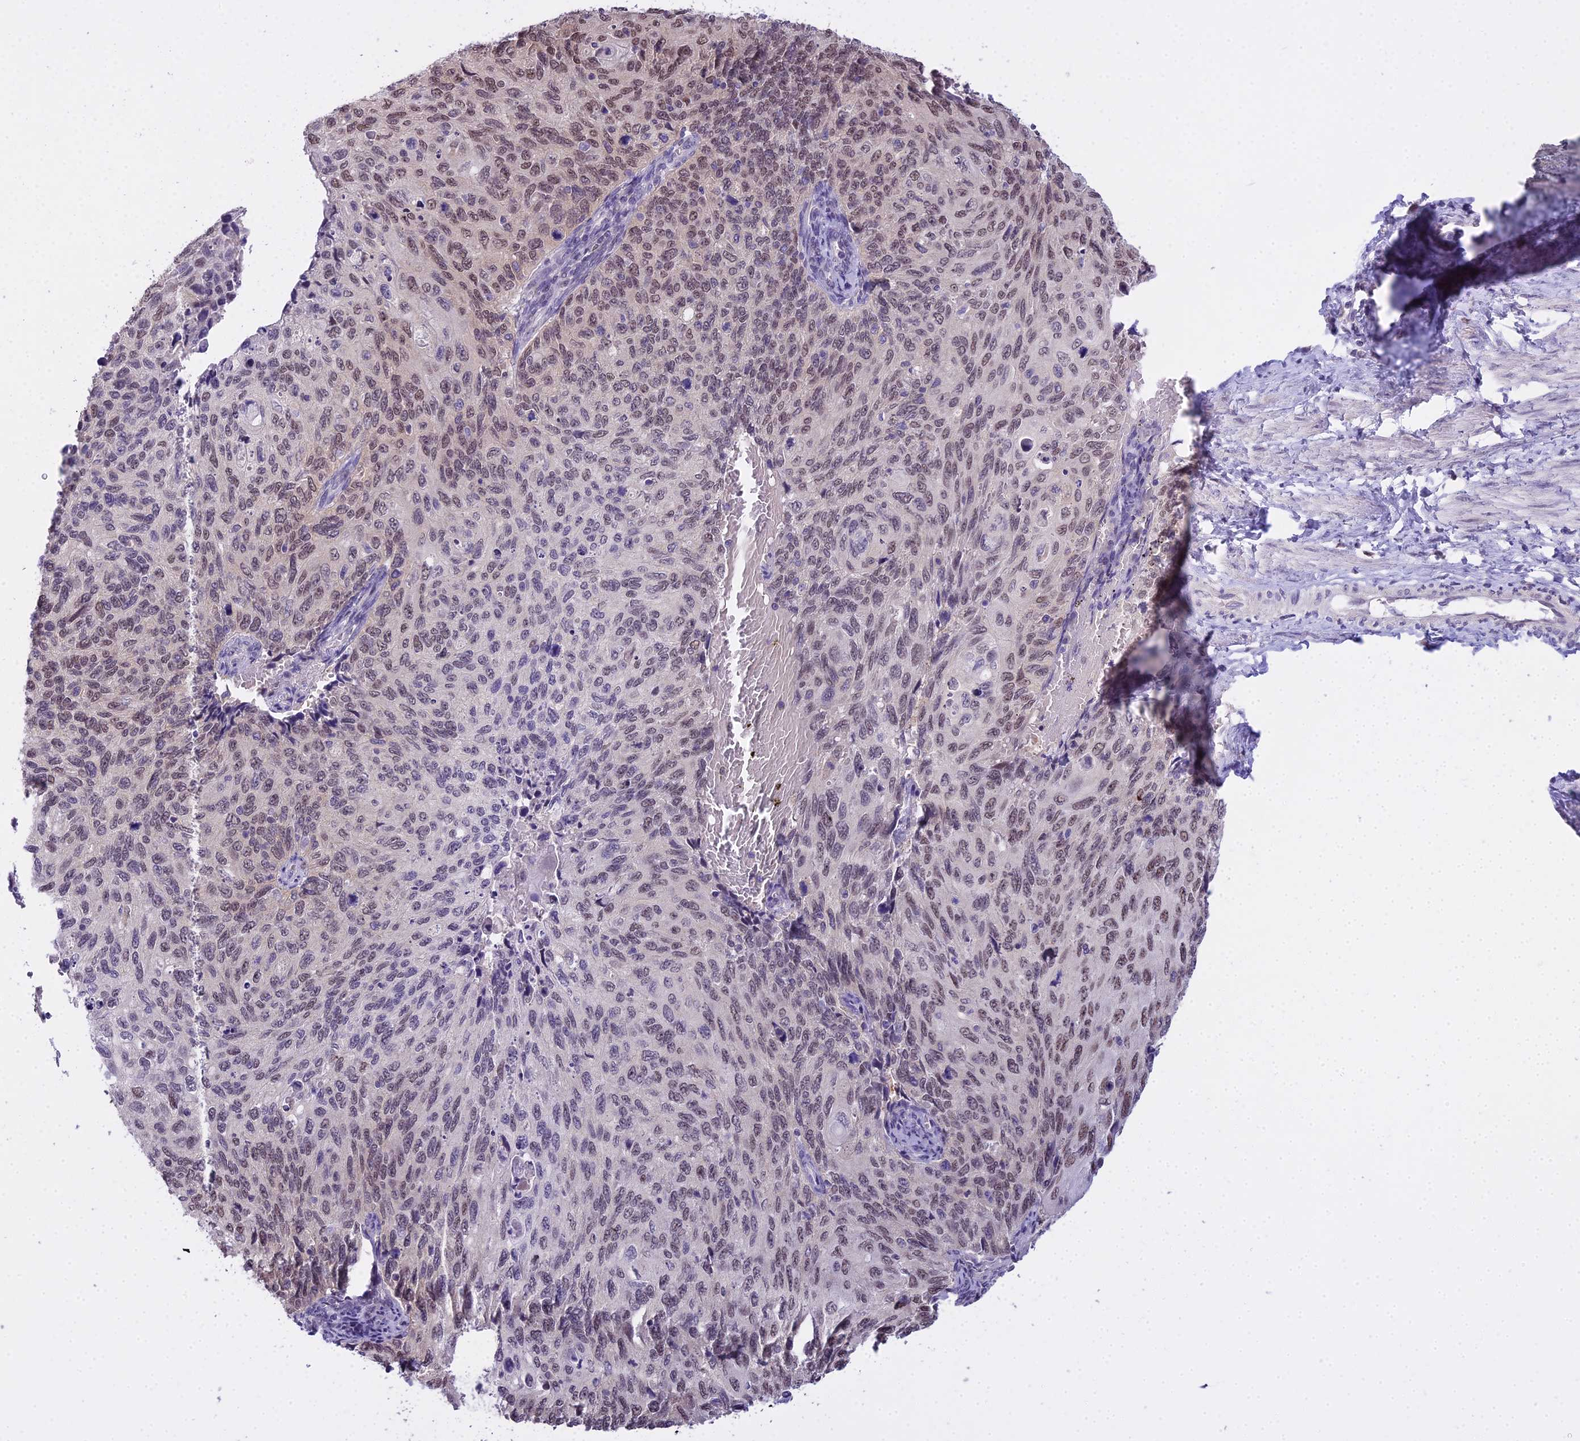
{"staining": {"intensity": "moderate", "quantity": ">75%", "location": "nuclear"}, "tissue": "cervical cancer", "cell_type": "Tumor cells", "image_type": "cancer", "snomed": [{"axis": "morphology", "description": "Squamous cell carcinoma, NOS"}, {"axis": "topography", "description": "Cervix"}], "caption": "DAB immunohistochemical staining of cervical cancer reveals moderate nuclear protein expression in approximately >75% of tumor cells. Using DAB (3,3'-diaminobenzidine) (brown) and hematoxylin (blue) stains, captured at high magnification using brightfield microscopy.", "gene": "MAT2A", "patient": {"sex": "female", "age": 70}}